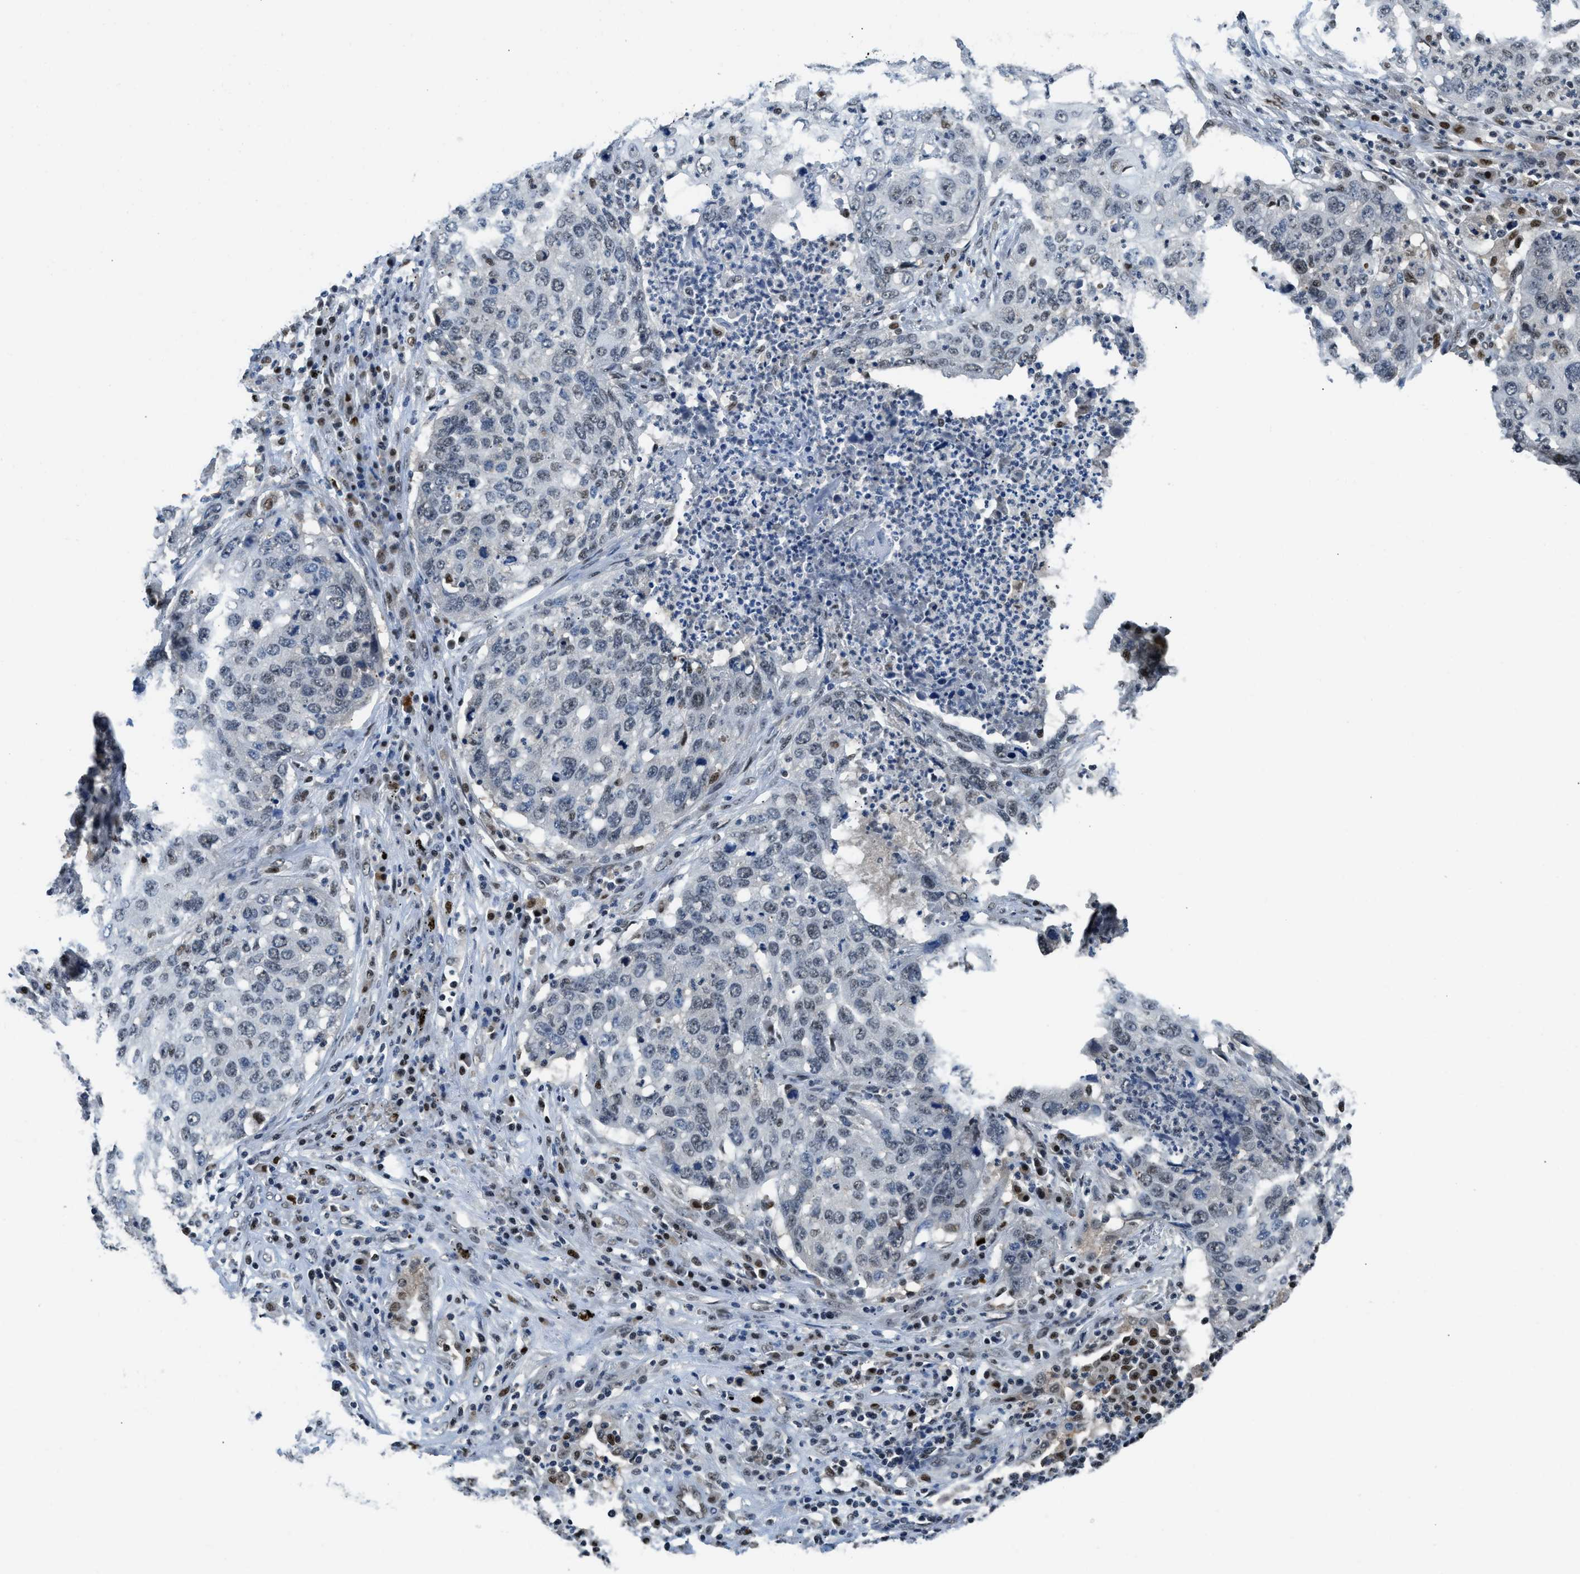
{"staining": {"intensity": "negative", "quantity": "none", "location": "none"}, "tissue": "lung cancer", "cell_type": "Tumor cells", "image_type": "cancer", "snomed": [{"axis": "morphology", "description": "Squamous cell carcinoma, NOS"}, {"axis": "topography", "description": "Lung"}], "caption": "Protein analysis of lung cancer displays no significant expression in tumor cells. (DAB immunohistochemistry with hematoxylin counter stain).", "gene": "ALX1", "patient": {"sex": "female", "age": 63}}